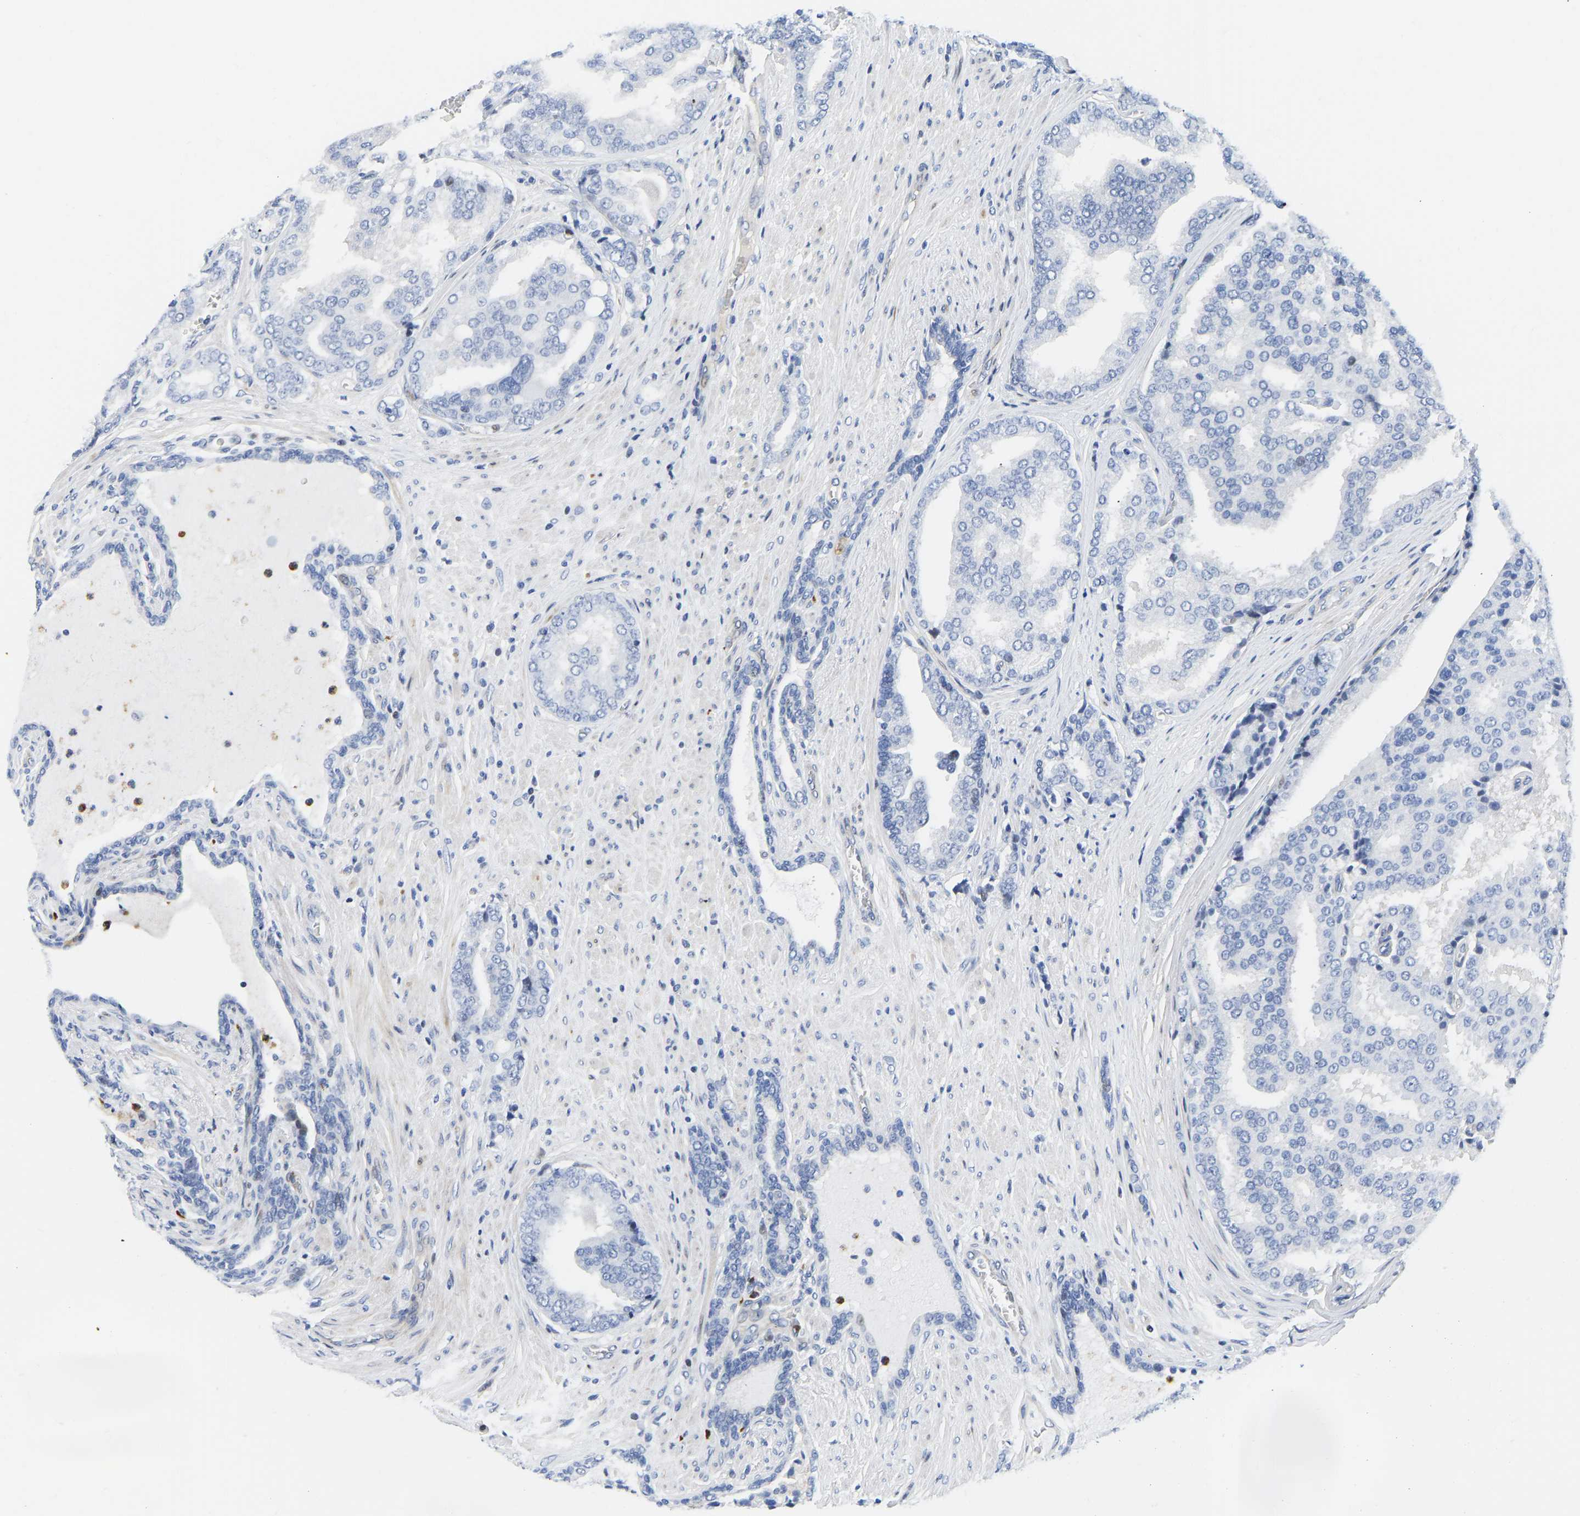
{"staining": {"intensity": "negative", "quantity": "none", "location": "none"}, "tissue": "prostate cancer", "cell_type": "Tumor cells", "image_type": "cancer", "snomed": [{"axis": "morphology", "description": "Adenocarcinoma, High grade"}, {"axis": "topography", "description": "Prostate"}], "caption": "Tumor cells show no significant staining in high-grade adenocarcinoma (prostate).", "gene": "HDAC5", "patient": {"sex": "male", "age": 50}}